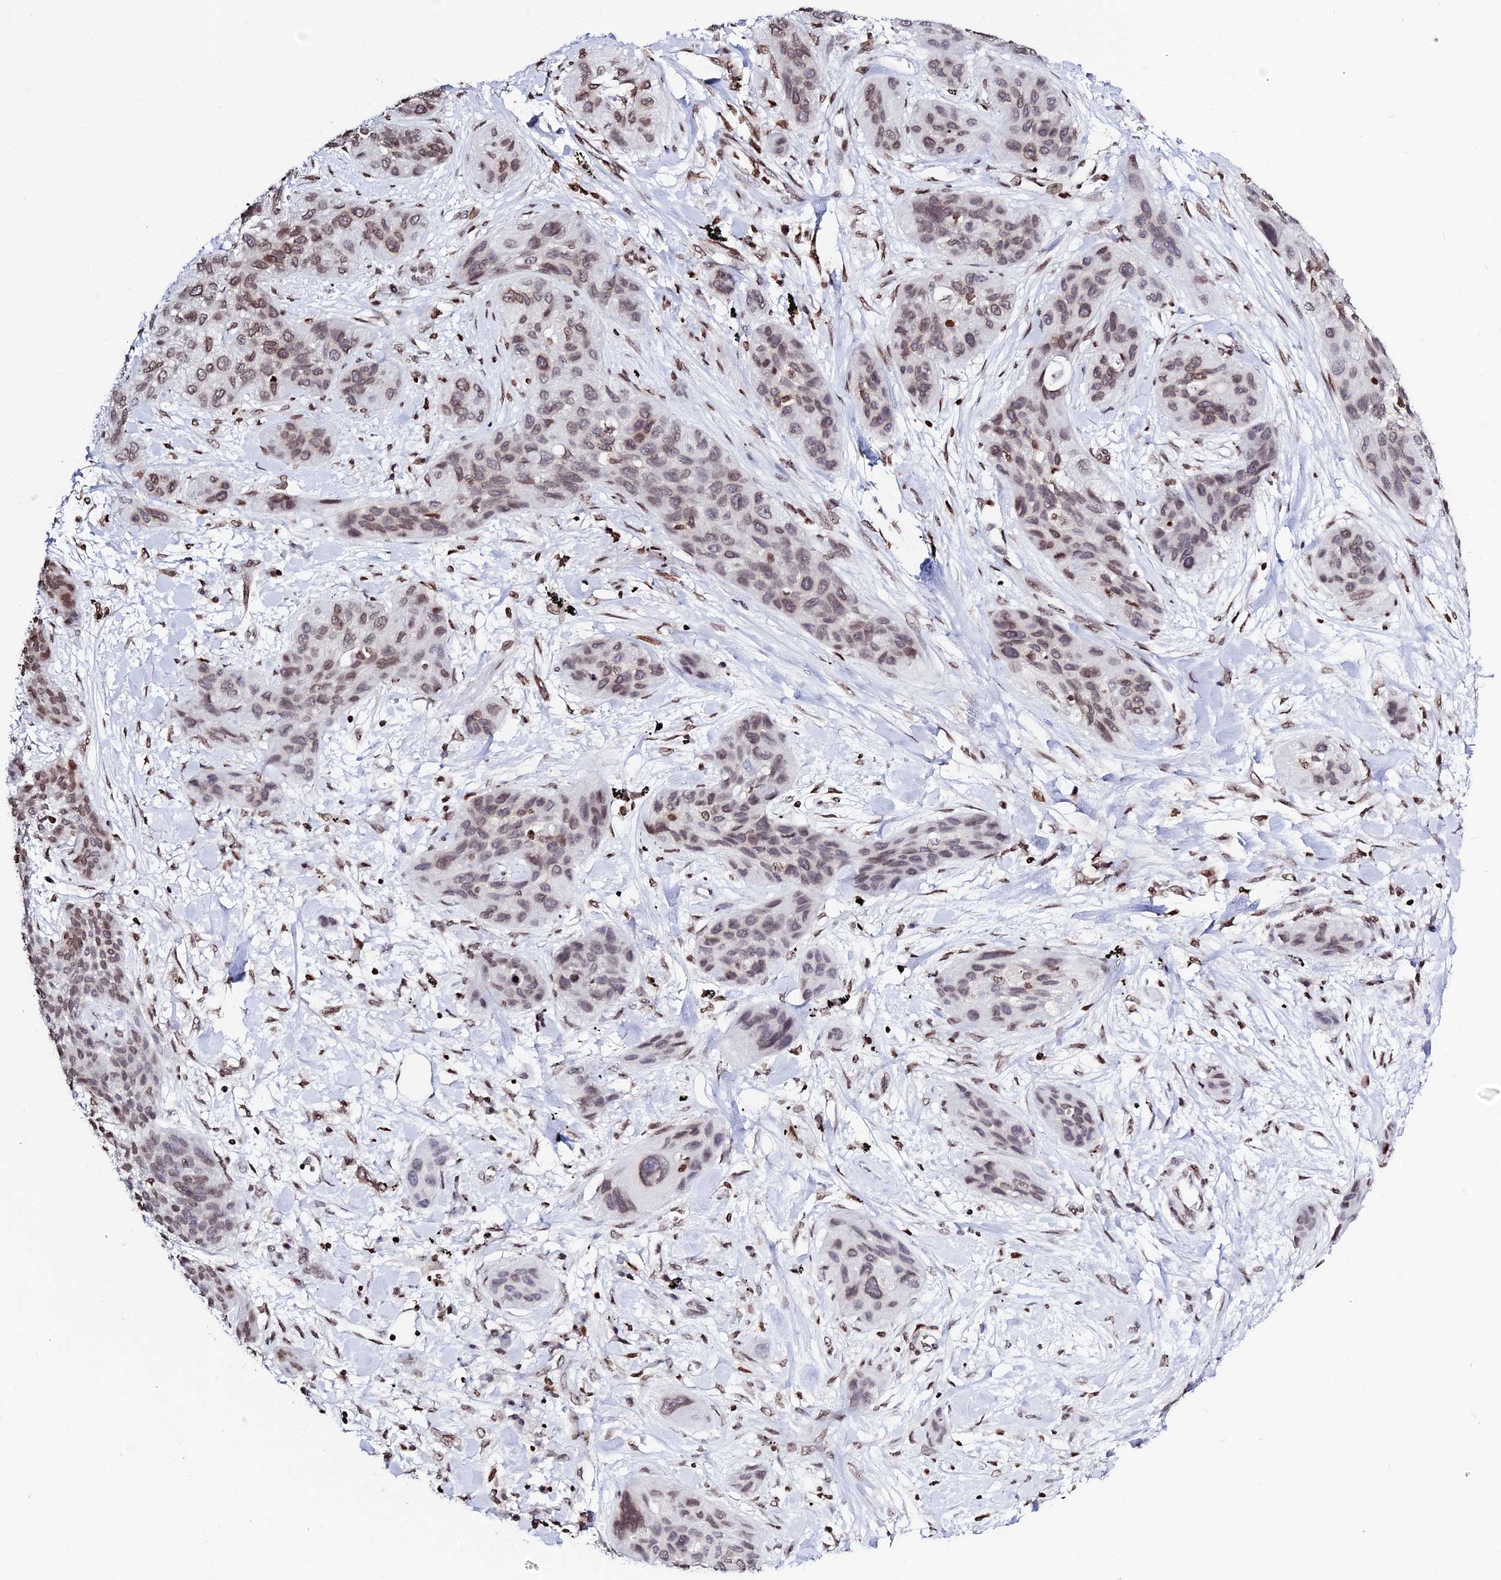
{"staining": {"intensity": "moderate", "quantity": ">75%", "location": "nuclear"}, "tissue": "lung cancer", "cell_type": "Tumor cells", "image_type": "cancer", "snomed": [{"axis": "morphology", "description": "Squamous cell carcinoma, NOS"}, {"axis": "topography", "description": "Lung"}], "caption": "A micrograph of squamous cell carcinoma (lung) stained for a protein reveals moderate nuclear brown staining in tumor cells.", "gene": "MACROH2A2", "patient": {"sex": "female", "age": 70}}